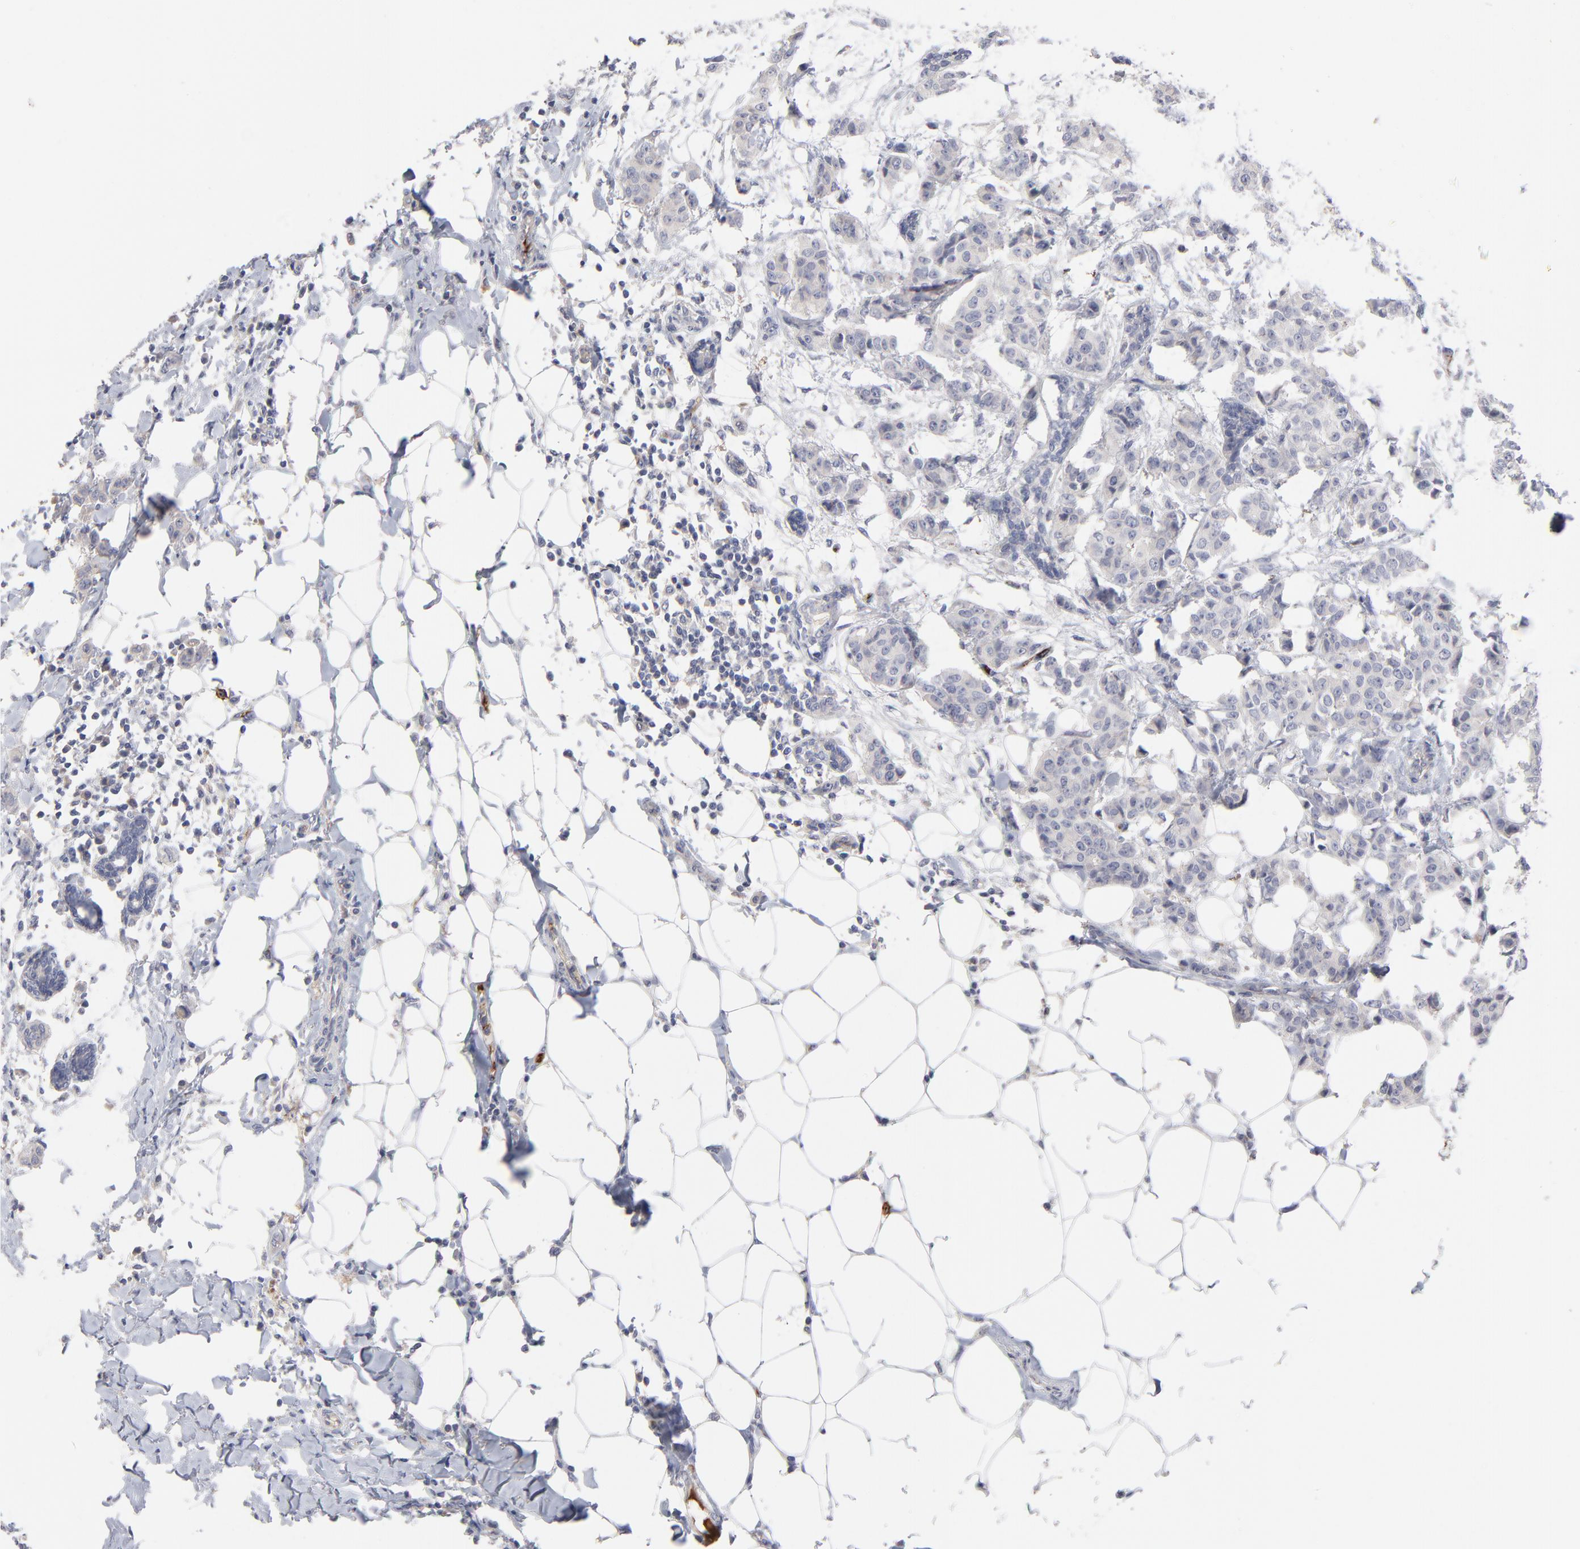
{"staining": {"intensity": "negative", "quantity": "none", "location": "none"}, "tissue": "breast cancer", "cell_type": "Tumor cells", "image_type": "cancer", "snomed": [{"axis": "morphology", "description": "Duct carcinoma"}, {"axis": "topography", "description": "Breast"}], "caption": "Immunohistochemical staining of human breast cancer shows no significant positivity in tumor cells.", "gene": "CCR3", "patient": {"sex": "female", "age": 40}}